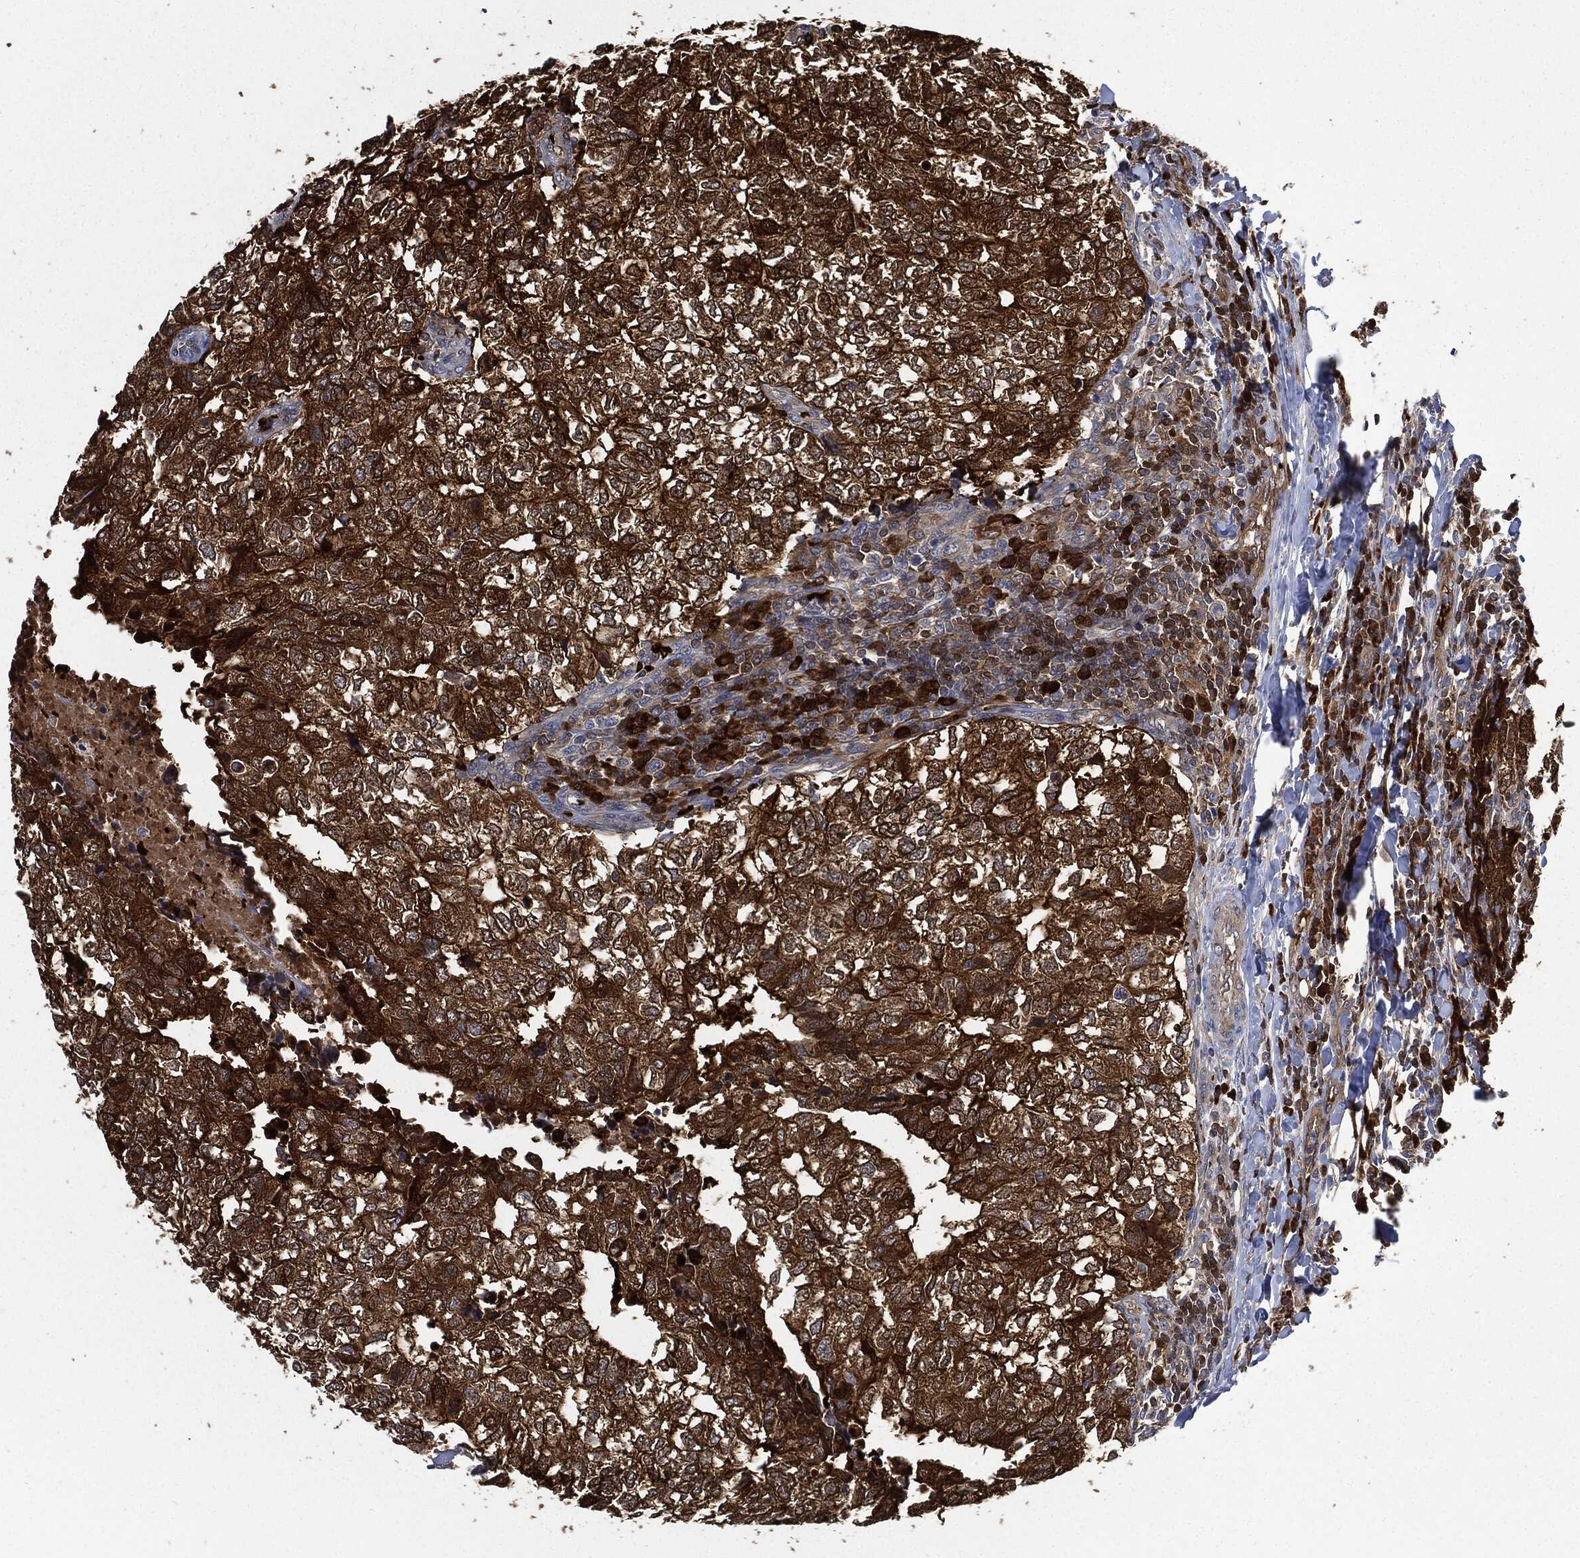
{"staining": {"intensity": "strong", "quantity": ">75%", "location": "cytoplasmic/membranous"}, "tissue": "breast cancer", "cell_type": "Tumor cells", "image_type": "cancer", "snomed": [{"axis": "morphology", "description": "Duct carcinoma"}, {"axis": "topography", "description": "Breast"}], "caption": "Immunohistochemistry image of neoplastic tissue: breast cancer (infiltrating ductal carcinoma) stained using immunohistochemistry demonstrates high levels of strong protein expression localized specifically in the cytoplasmic/membranous of tumor cells, appearing as a cytoplasmic/membranous brown color.", "gene": "PRDX2", "patient": {"sex": "female", "age": 30}}